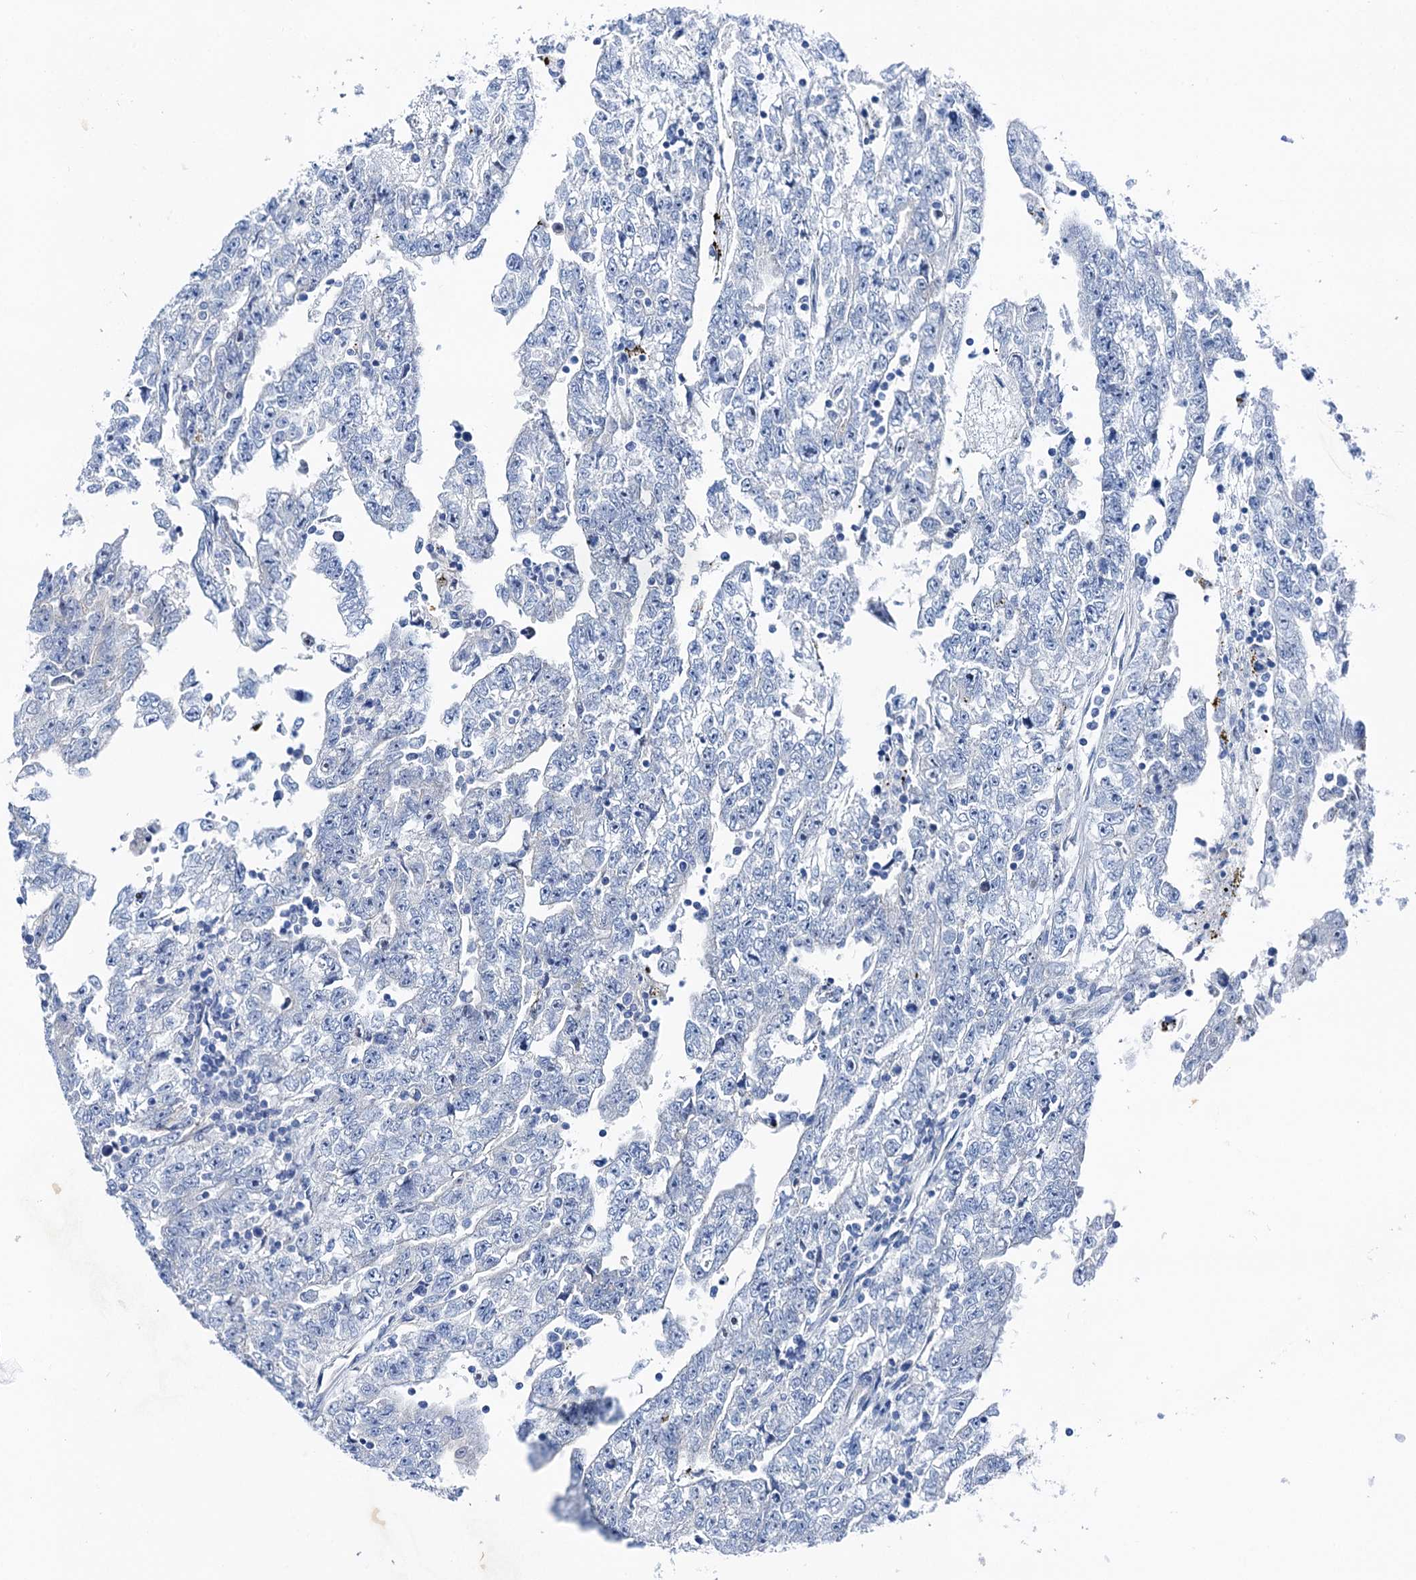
{"staining": {"intensity": "negative", "quantity": "none", "location": "none"}, "tissue": "testis cancer", "cell_type": "Tumor cells", "image_type": "cancer", "snomed": [{"axis": "morphology", "description": "Carcinoma, Embryonal, NOS"}, {"axis": "topography", "description": "Testis"}], "caption": "Tumor cells show no significant expression in testis embryonal carcinoma. Nuclei are stained in blue.", "gene": "SHROOM1", "patient": {"sex": "male", "age": 25}}